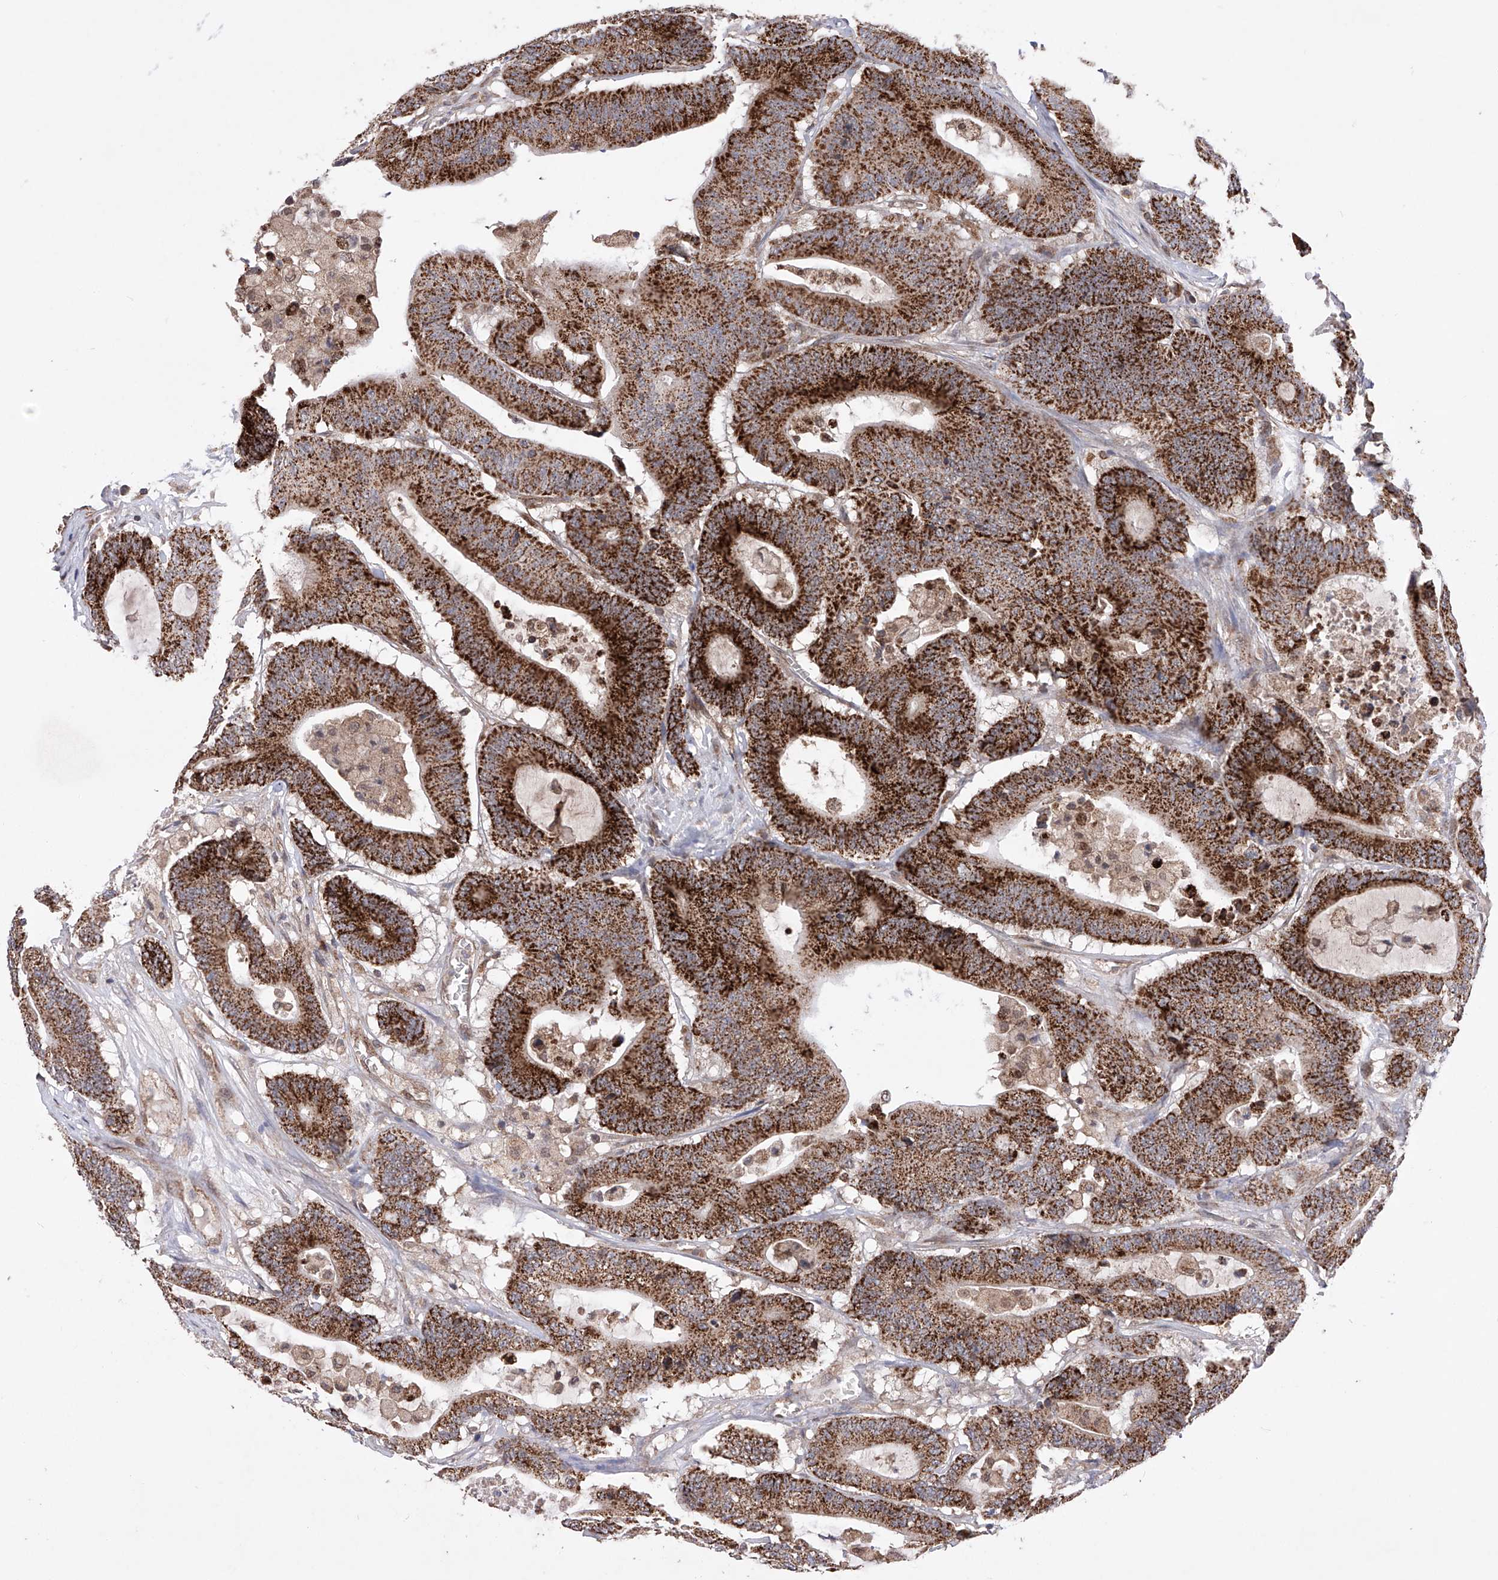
{"staining": {"intensity": "strong", "quantity": ">75%", "location": "cytoplasmic/membranous"}, "tissue": "colorectal cancer", "cell_type": "Tumor cells", "image_type": "cancer", "snomed": [{"axis": "morphology", "description": "Adenocarcinoma, NOS"}, {"axis": "topography", "description": "Colon"}], "caption": "Brown immunohistochemical staining in human colorectal cancer demonstrates strong cytoplasmic/membranous positivity in about >75% of tumor cells.", "gene": "SDHAF4", "patient": {"sex": "female", "age": 84}}